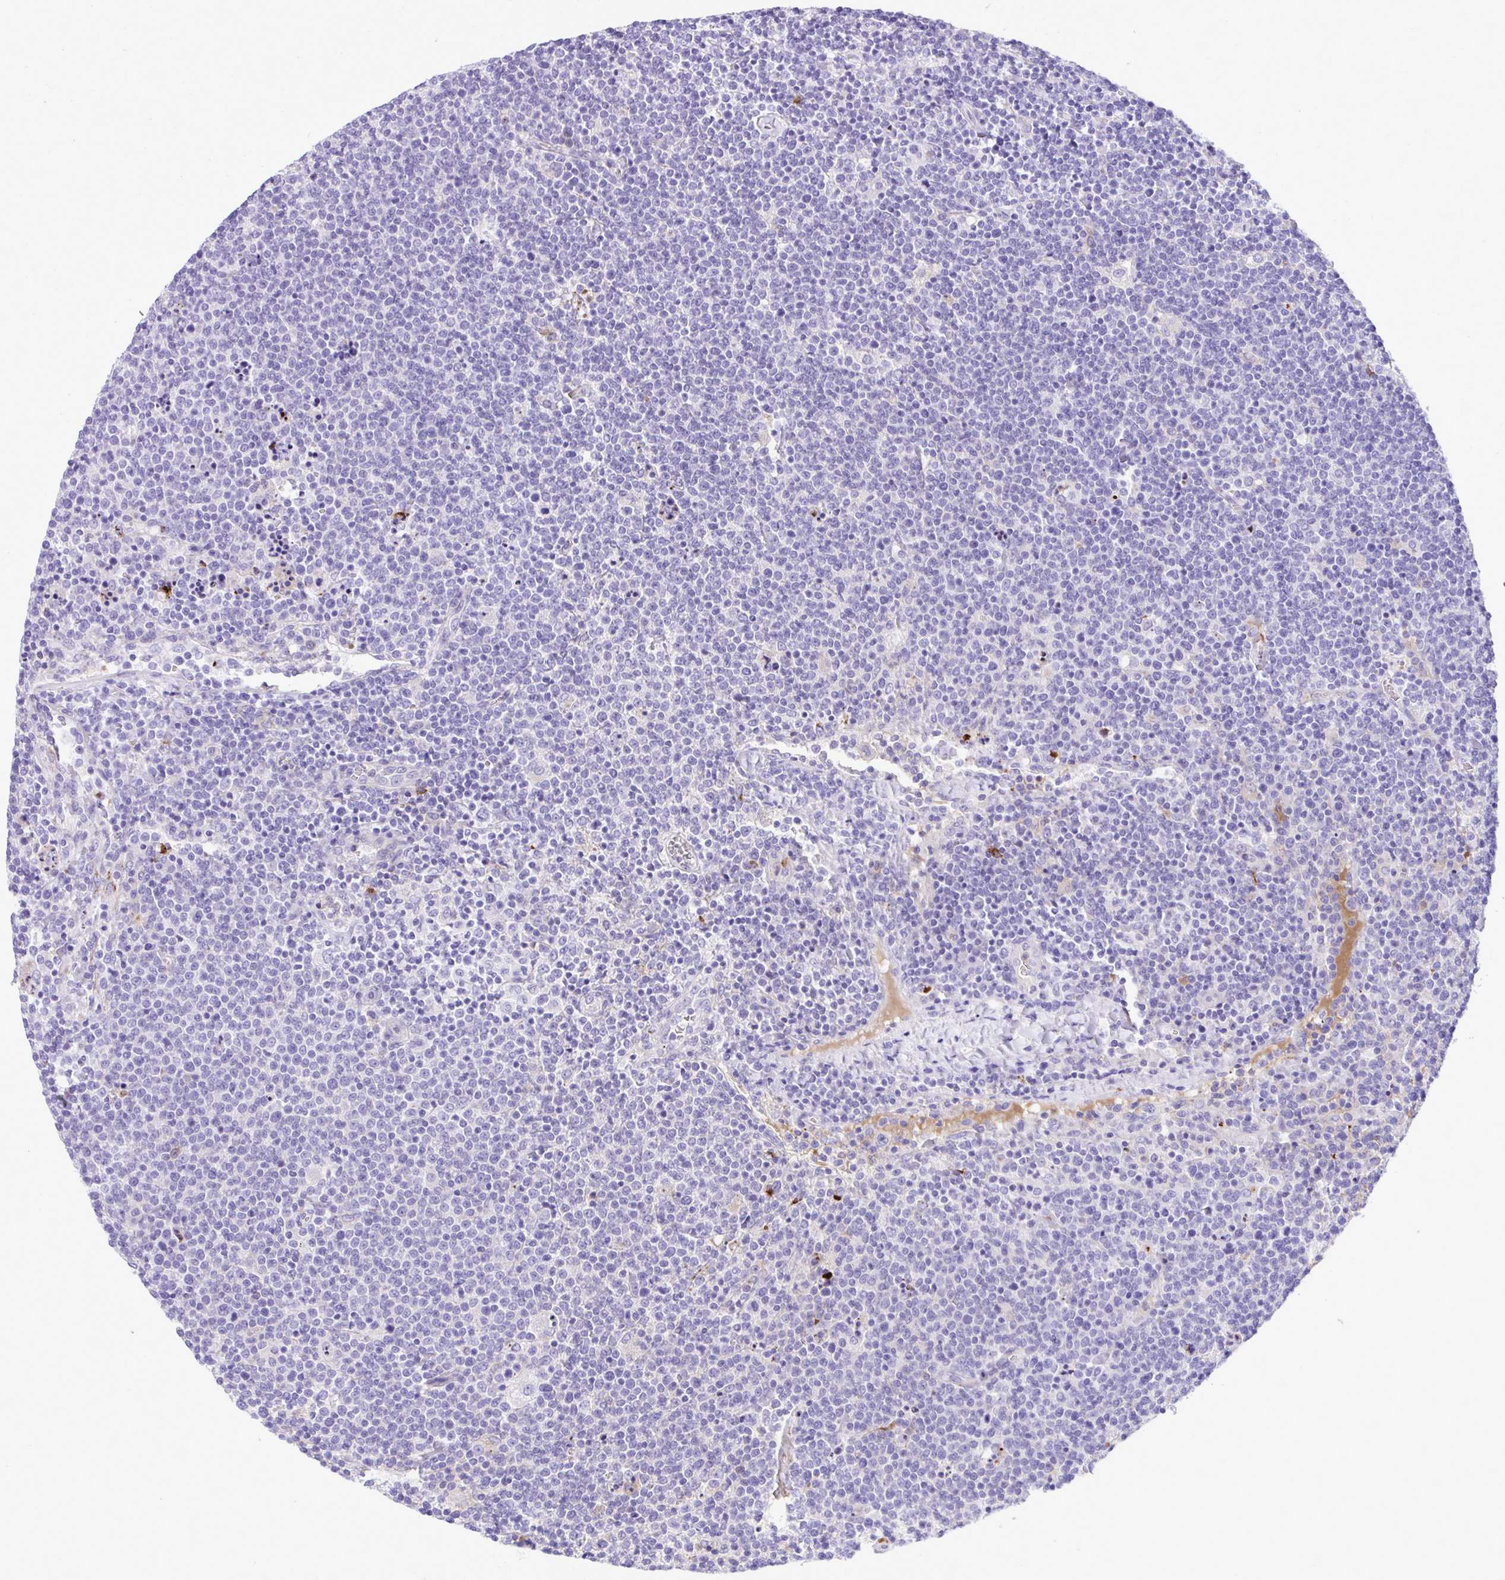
{"staining": {"intensity": "negative", "quantity": "none", "location": "none"}, "tissue": "lymphoma", "cell_type": "Tumor cells", "image_type": "cancer", "snomed": [{"axis": "morphology", "description": "Malignant lymphoma, non-Hodgkin's type, High grade"}, {"axis": "topography", "description": "Lymph node"}], "caption": "Photomicrograph shows no protein expression in tumor cells of high-grade malignant lymphoma, non-Hodgkin's type tissue.", "gene": "HRG", "patient": {"sex": "male", "age": 61}}